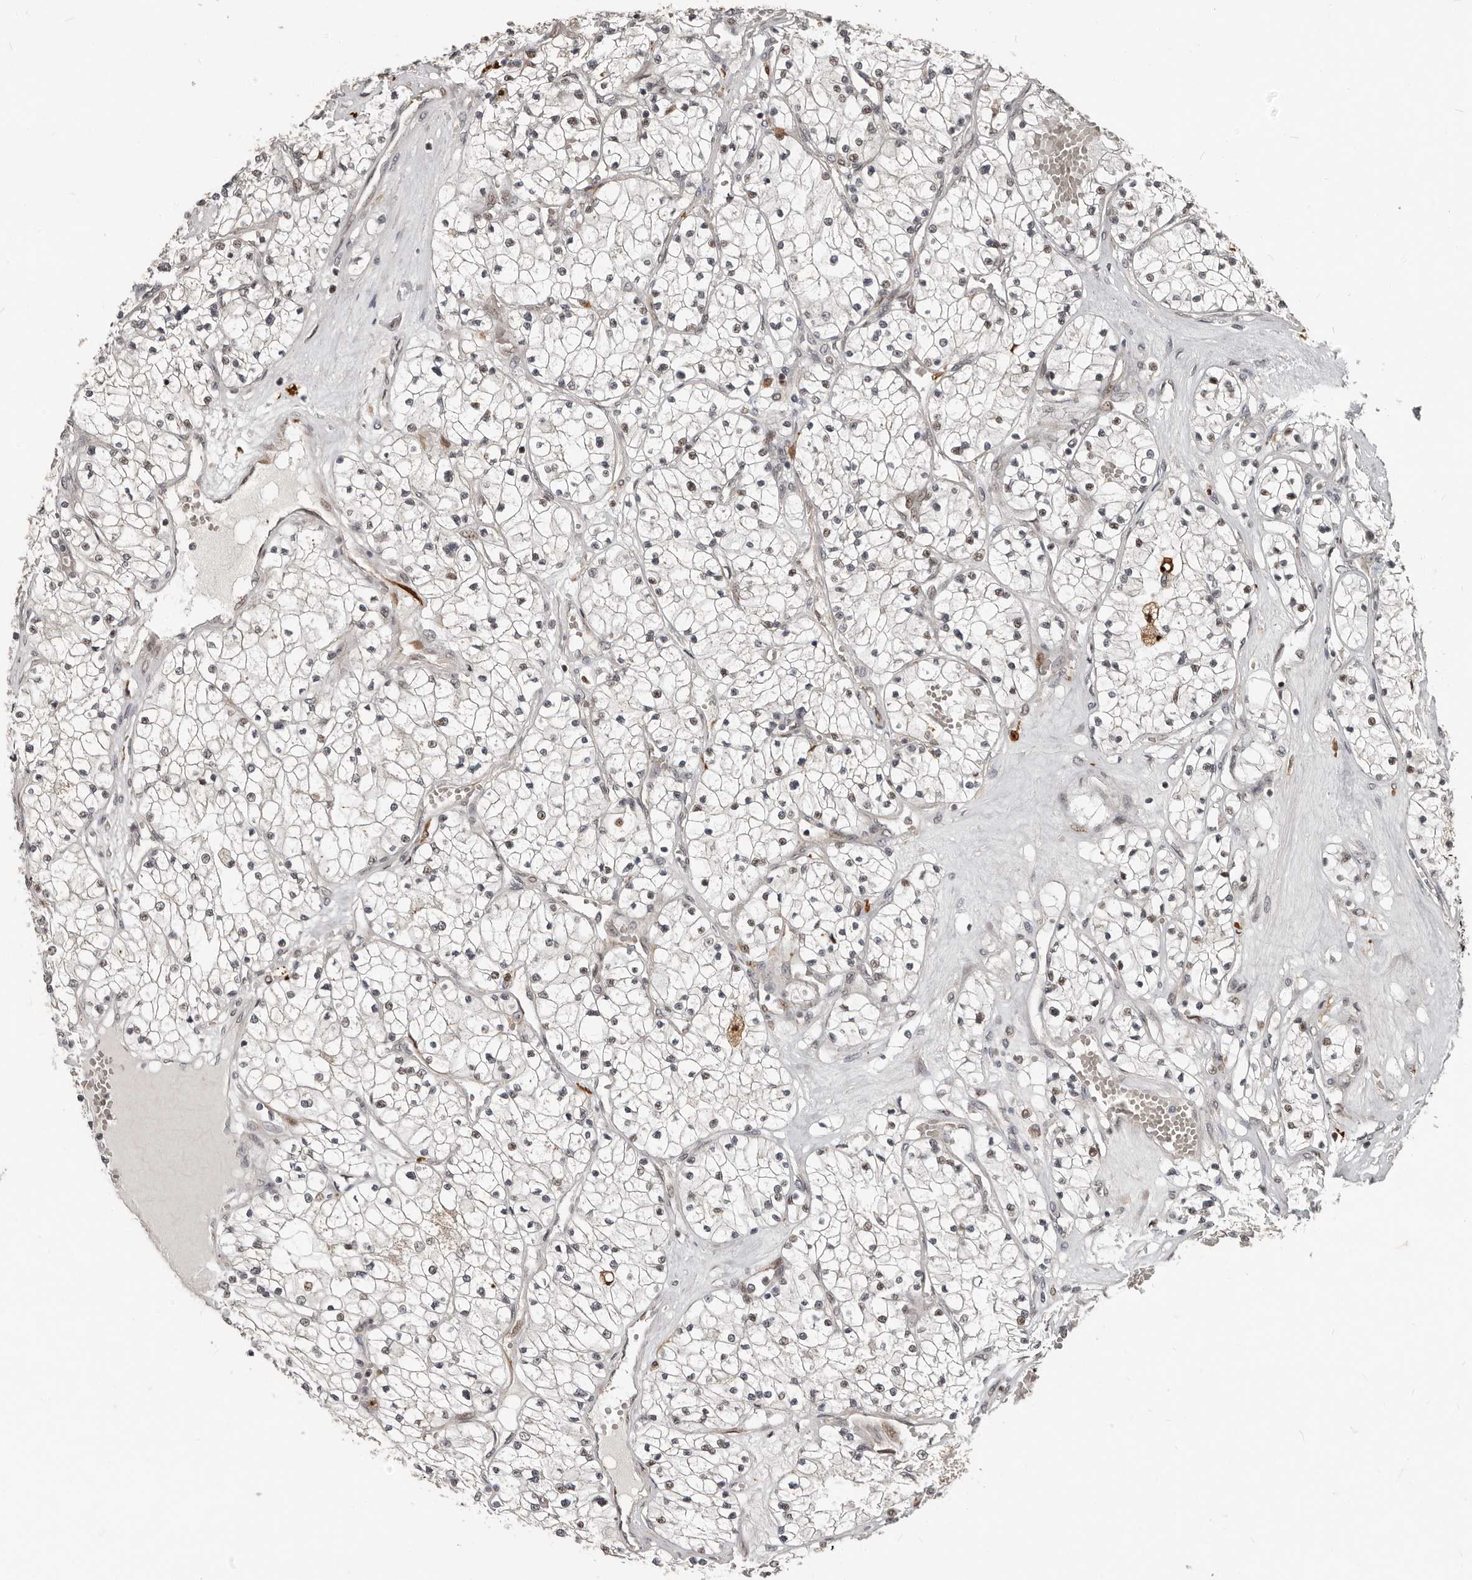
{"staining": {"intensity": "negative", "quantity": "none", "location": "none"}, "tissue": "renal cancer", "cell_type": "Tumor cells", "image_type": "cancer", "snomed": [{"axis": "morphology", "description": "Normal tissue, NOS"}, {"axis": "morphology", "description": "Adenocarcinoma, NOS"}, {"axis": "topography", "description": "Kidney"}], "caption": "The immunohistochemistry histopathology image has no significant expression in tumor cells of renal adenocarcinoma tissue.", "gene": "APOL6", "patient": {"sex": "male", "age": 68}}